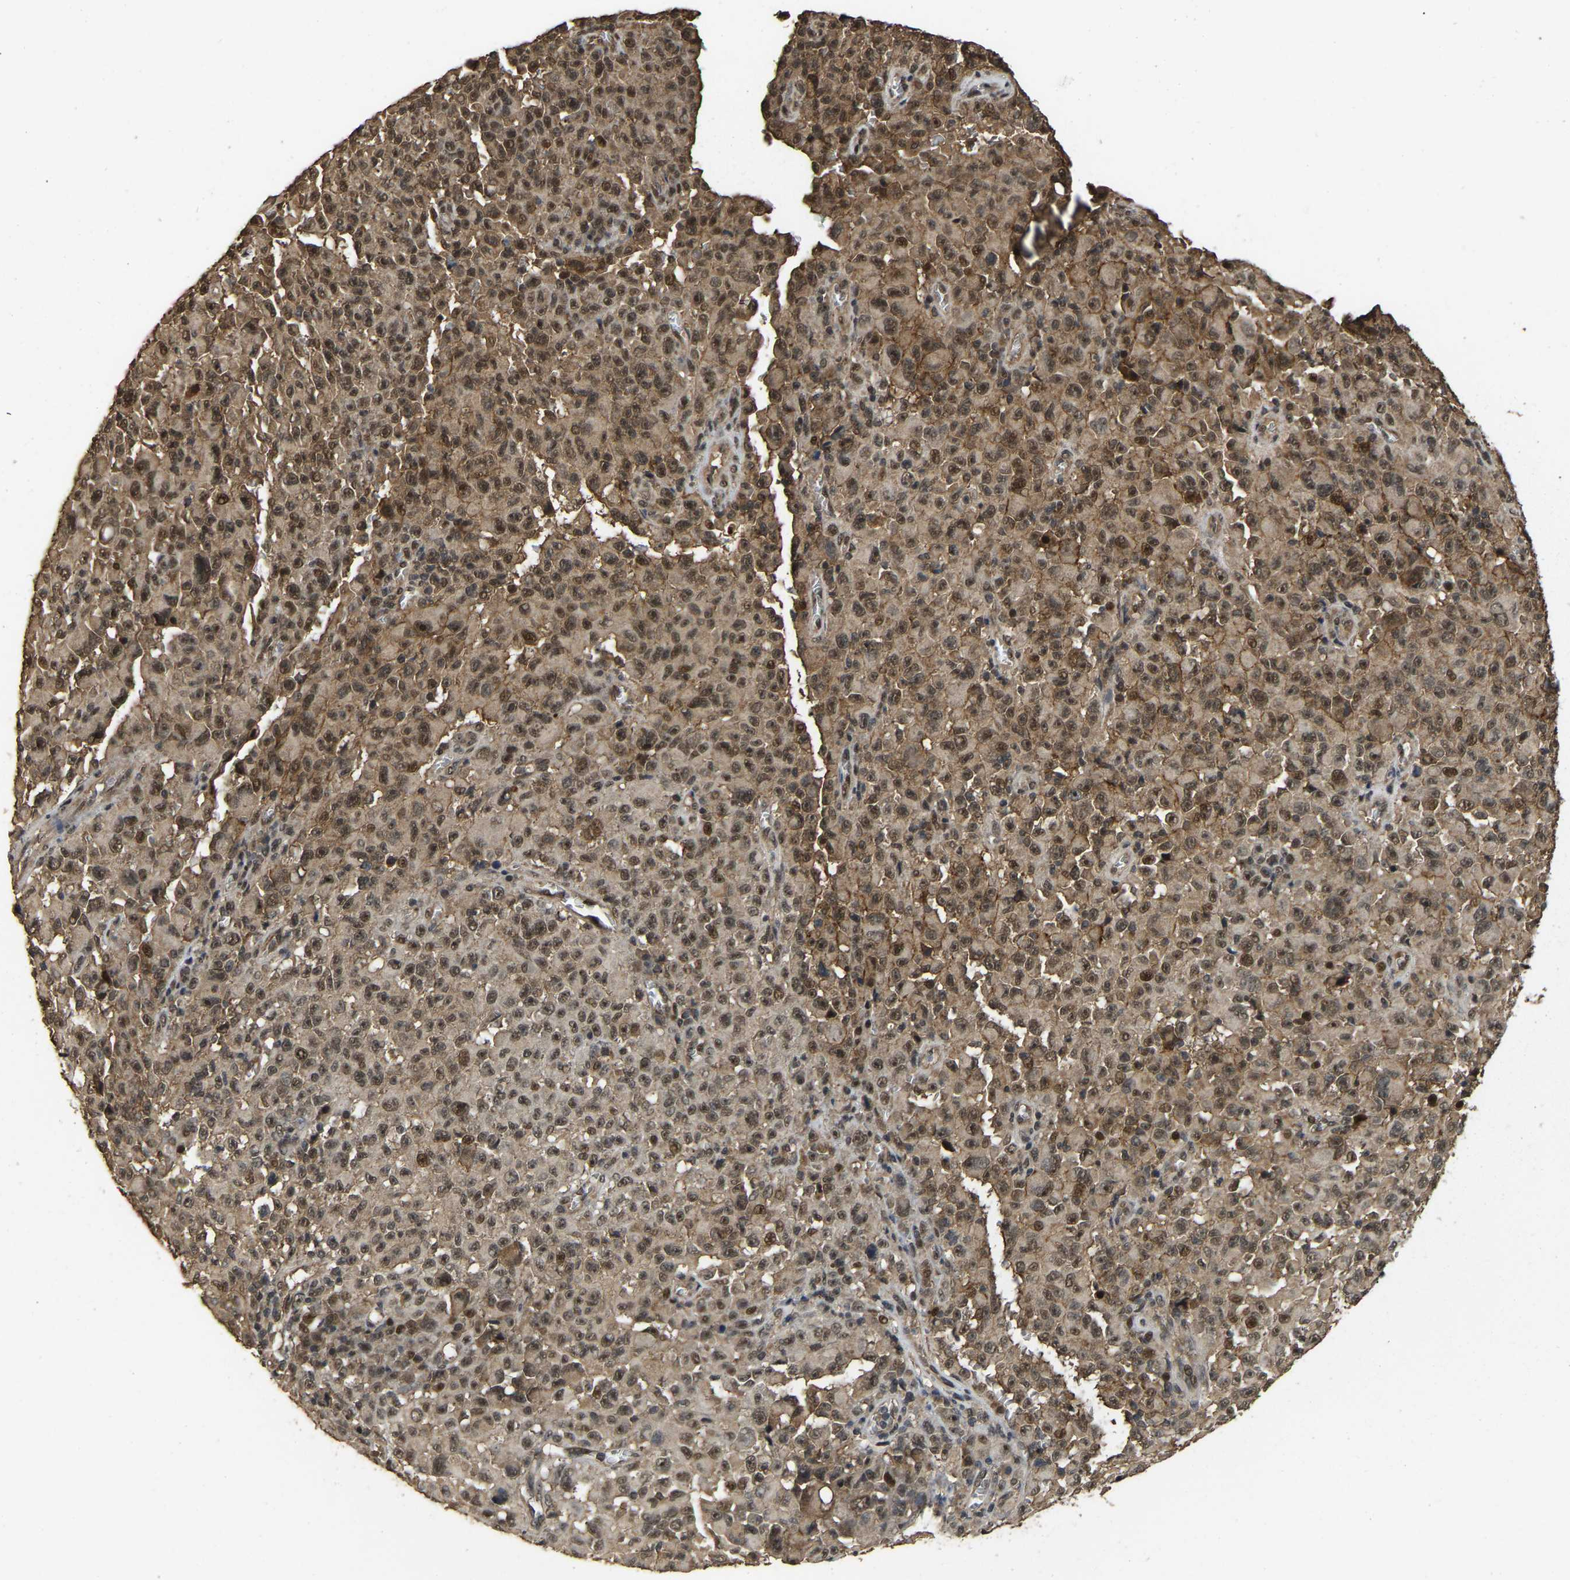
{"staining": {"intensity": "moderate", "quantity": ">75%", "location": "cytoplasmic/membranous,nuclear"}, "tissue": "melanoma", "cell_type": "Tumor cells", "image_type": "cancer", "snomed": [{"axis": "morphology", "description": "Malignant melanoma, NOS"}, {"axis": "topography", "description": "Skin"}], "caption": "Human malignant melanoma stained with a brown dye reveals moderate cytoplasmic/membranous and nuclear positive staining in about >75% of tumor cells.", "gene": "ARHGAP23", "patient": {"sex": "female", "age": 82}}